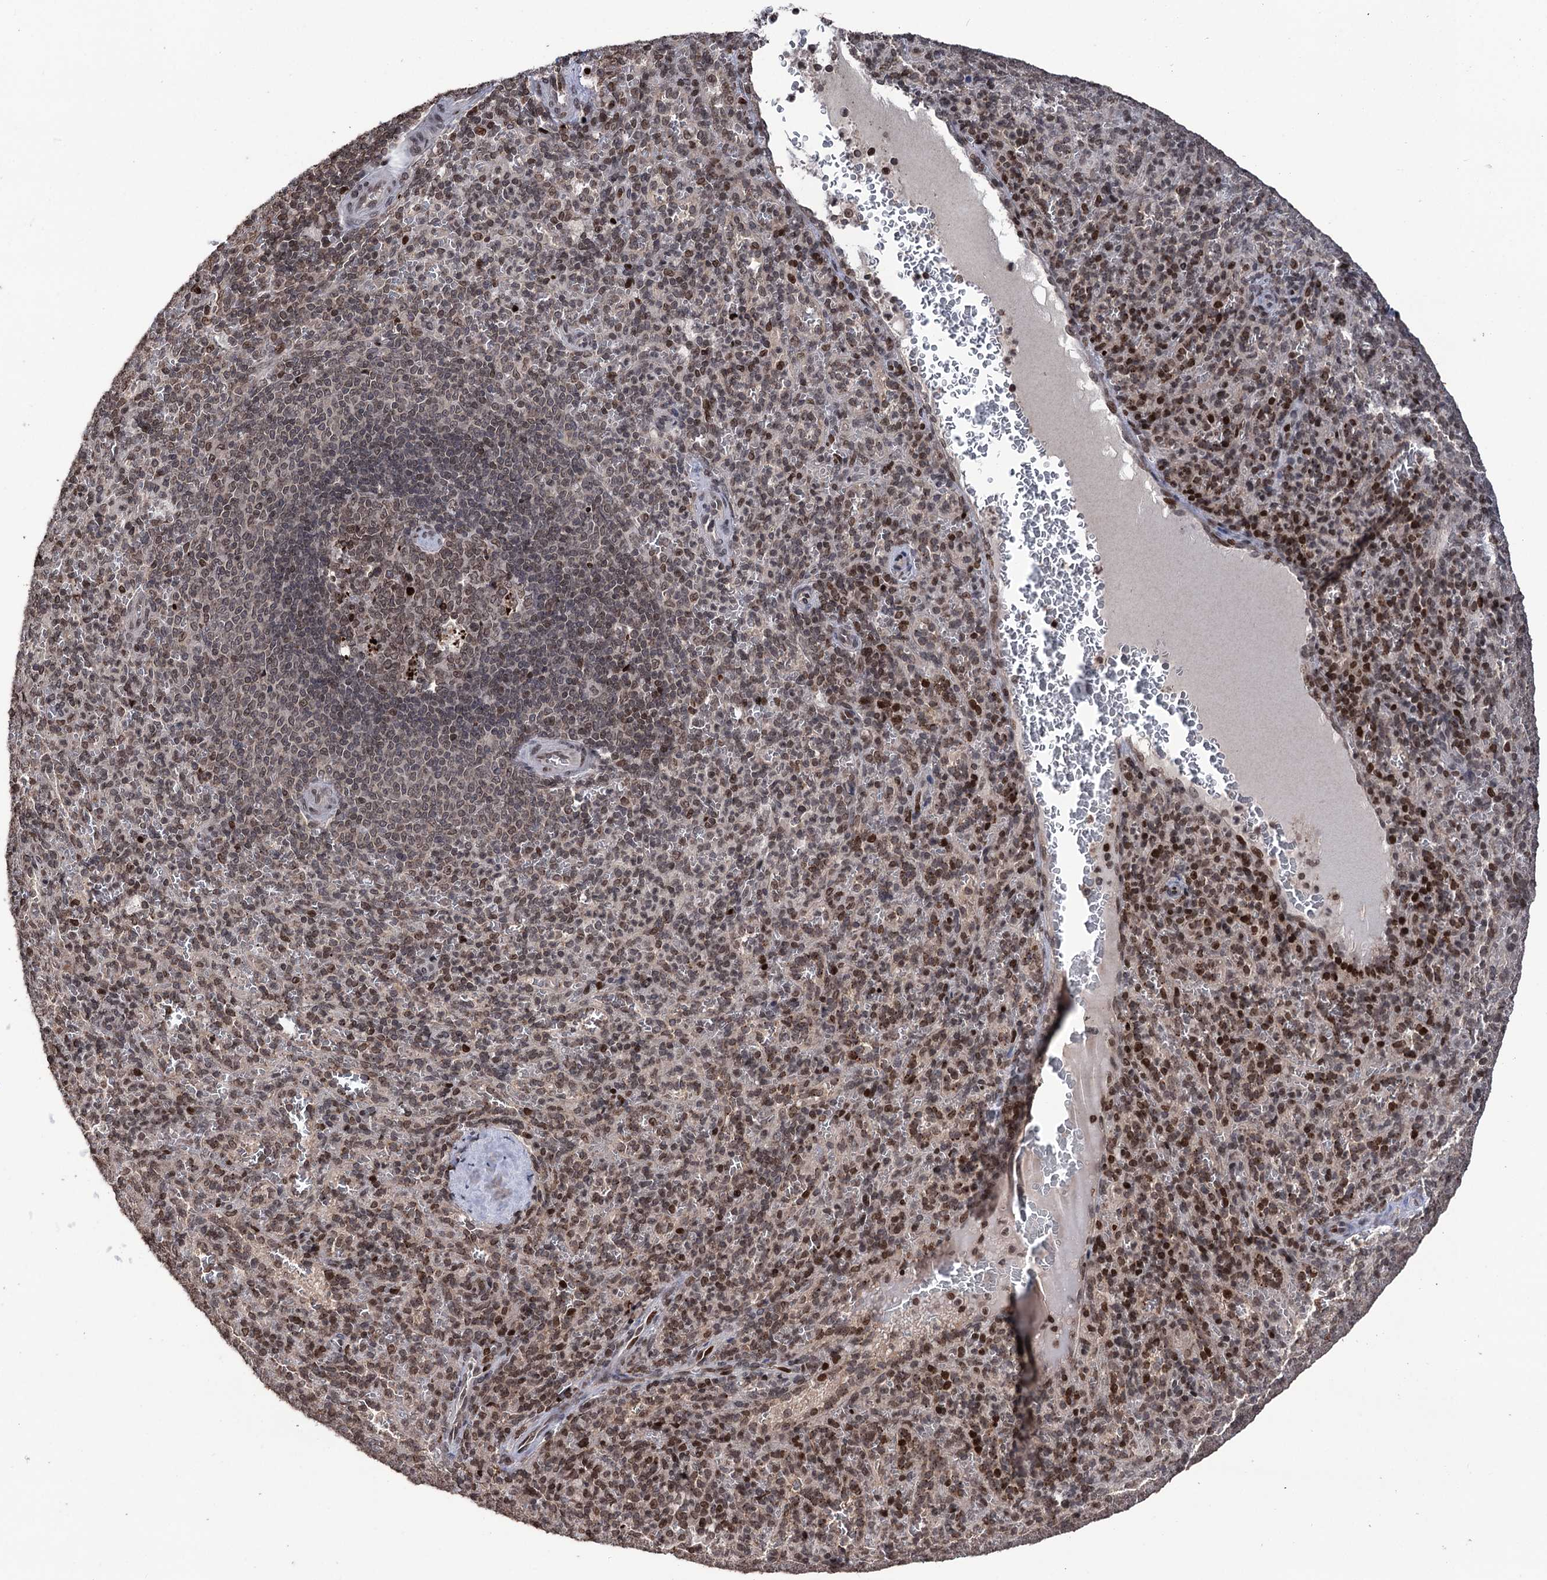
{"staining": {"intensity": "moderate", "quantity": ">75%", "location": "nuclear"}, "tissue": "spleen", "cell_type": "Cells in red pulp", "image_type": "normal", "snomed": [{"axis": "morphology", "description": "Normal tissue, NOS"}, {"axis": "topography", "description": "Spleen"}], "caption": "A medium amount of moderate nuclear positivity is identified in about >75% of cells in red pulp in normal spleen.", "gene": "CCDC77", "patient": {"sex": "female", "age": 21}}